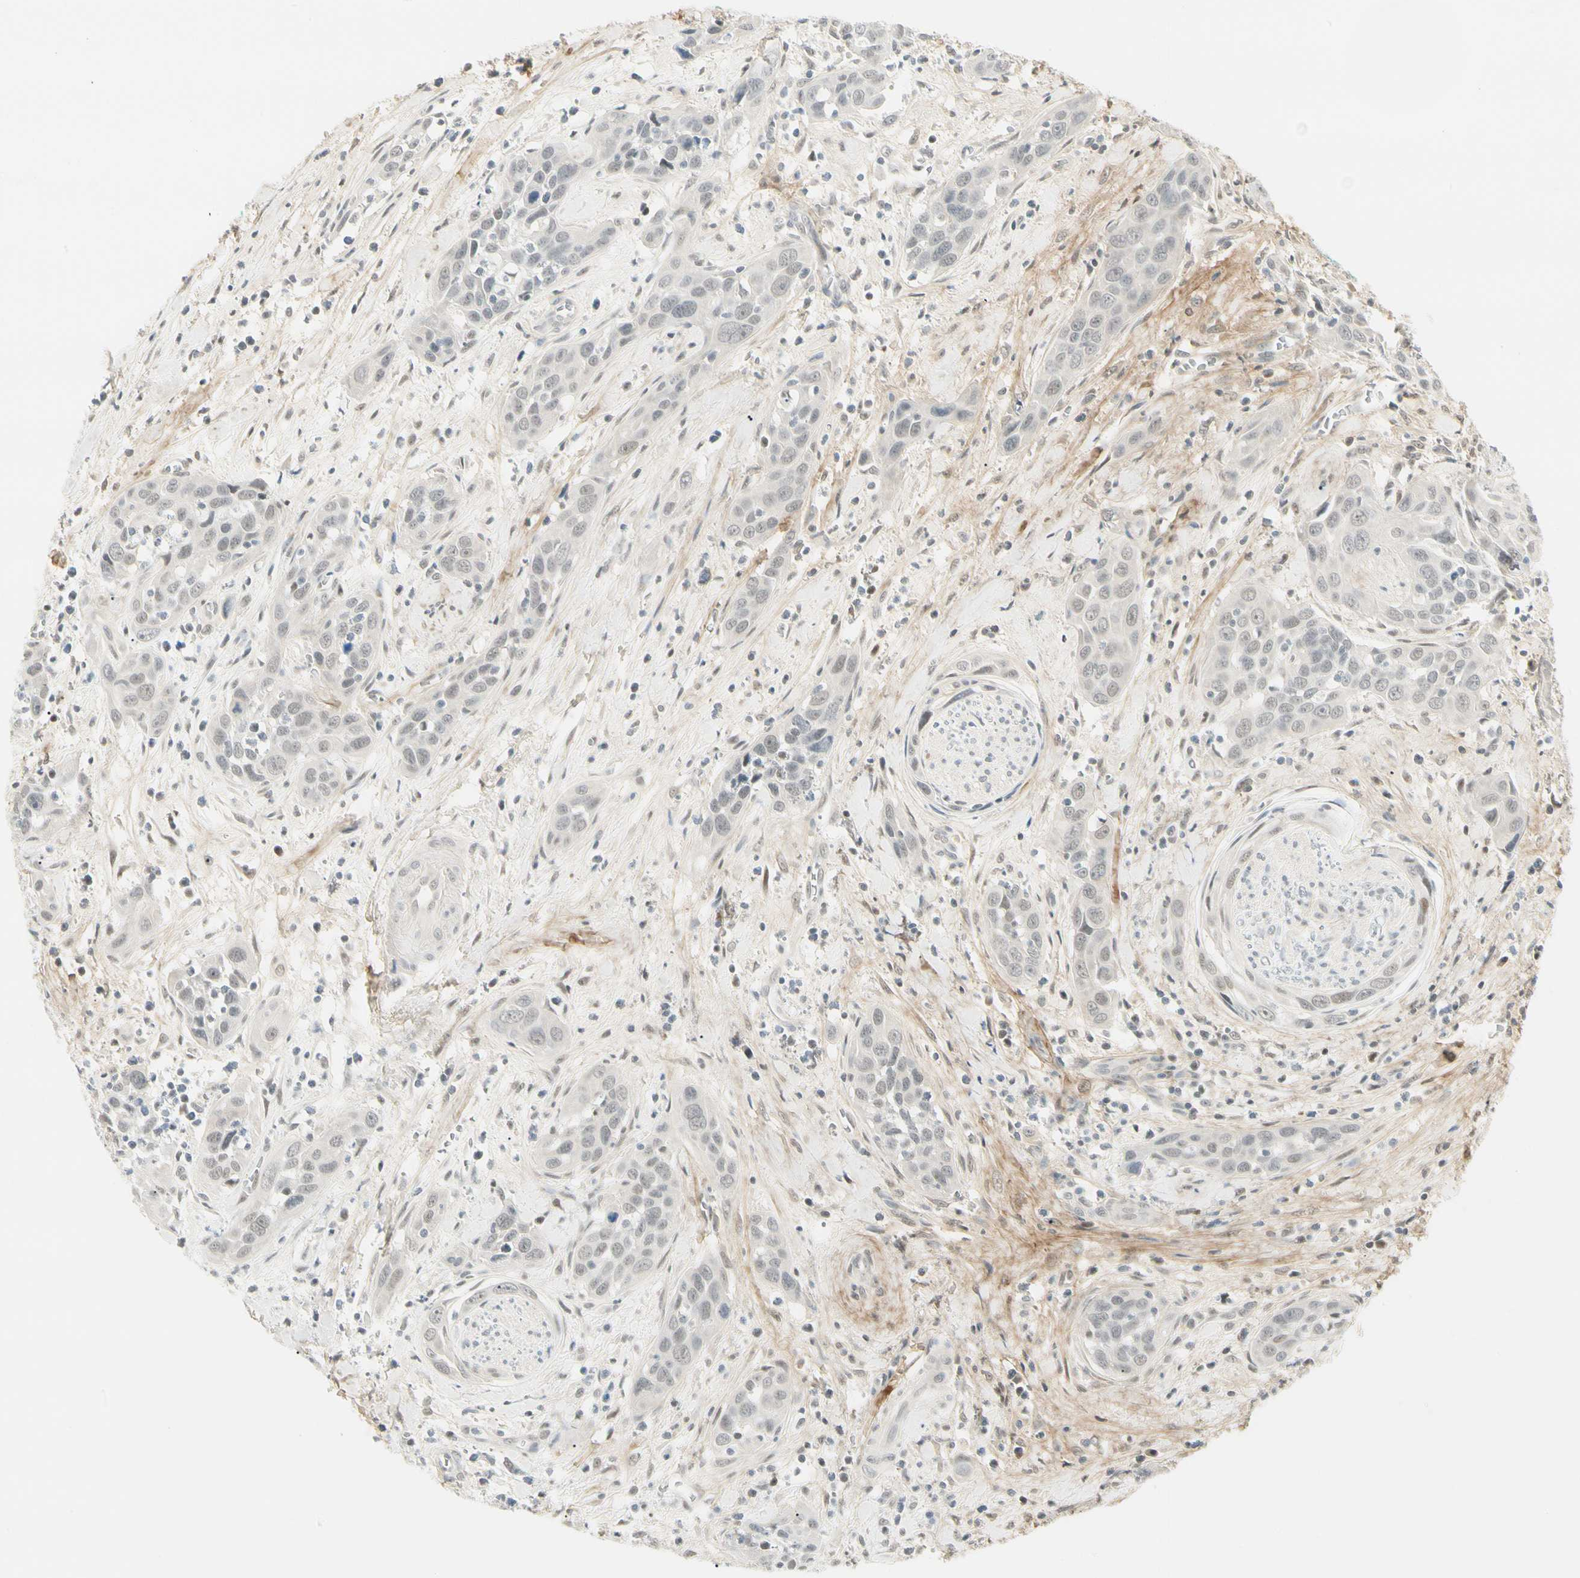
{"staining": {"intensity": "negative", "quantity": "none", "location": "none"}, "tissue": "head and neck cancer", "cell_type": "Tumor cells", "image_type": "cancer", "snomed": [{"axis": "morphology", "description": "Squamous cell carcinoma, NOS"}, {"axis": "topography", "description": "Oral tissue"}, {"axis": "topography", "description": "Head-Neck"}], "caption": "Immunohistochemistry micrograph of squamous cell carcinoma (head and neck) stained for a protein (brown), which shows no staining in tumor cells.", "gene": "ASPN", "patient": {"sex": "female", "age": 50}}